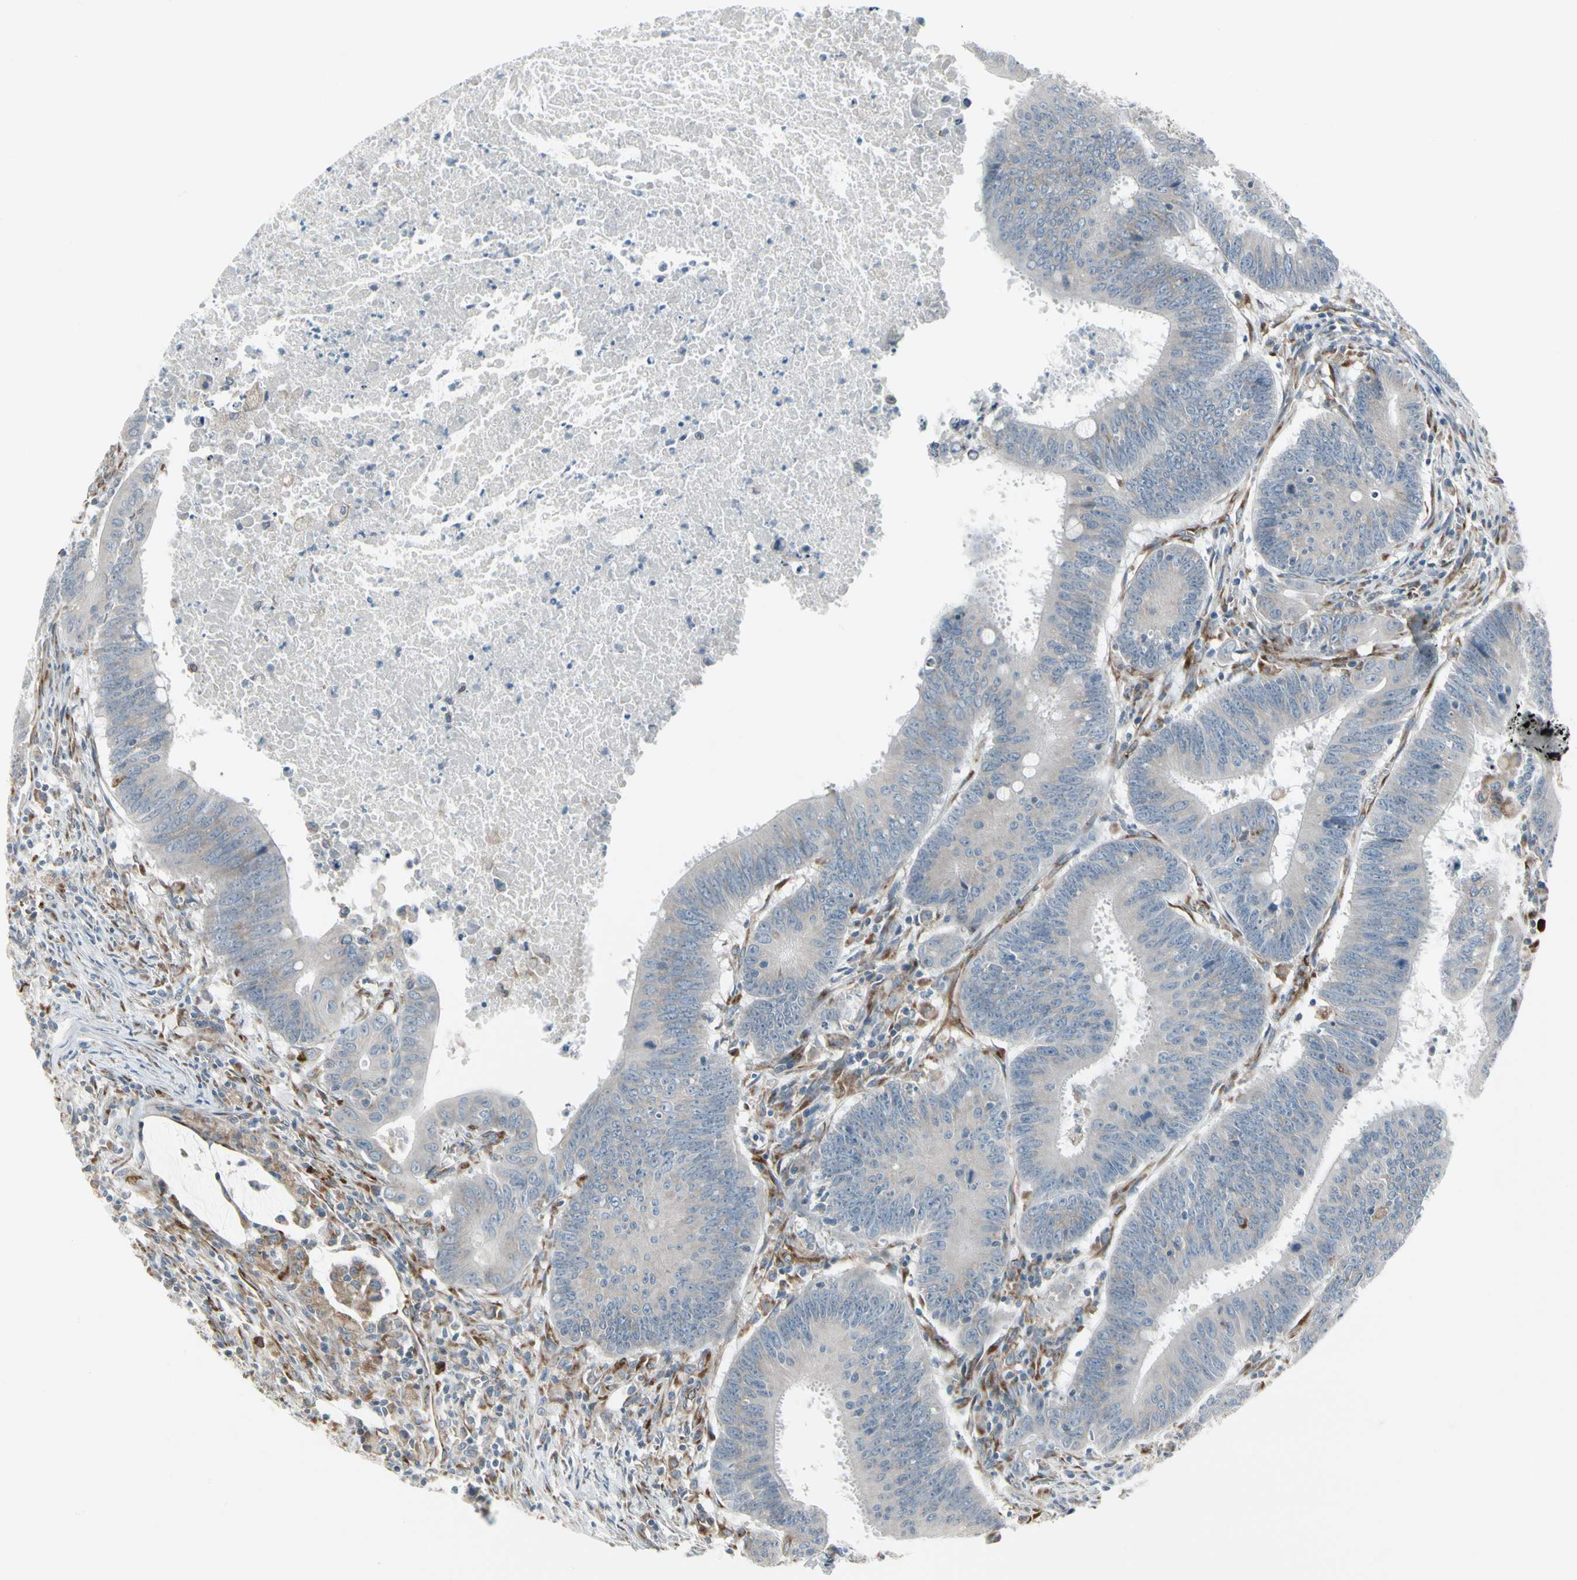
{"staining": {"intensity": "negative", "quantity": "none", "location": "none"}, "tissue": "colorectal cancer", "cell_type": "Tumor cells", "image_type": "cancer", "snomed": [{"axis": "morphology", "description": "Adenocarcinoma, NOS"}, {"axis": "topography", "description": "Colon"}], "caption": "Immunohistochemistry (IHC) of adenocarcinoma (colorectal) shows no expression in tumor cells. Nuclei are stained in blue.", "gene": "FNDC3A", "patient": {"sex": "male", "age": 45}}